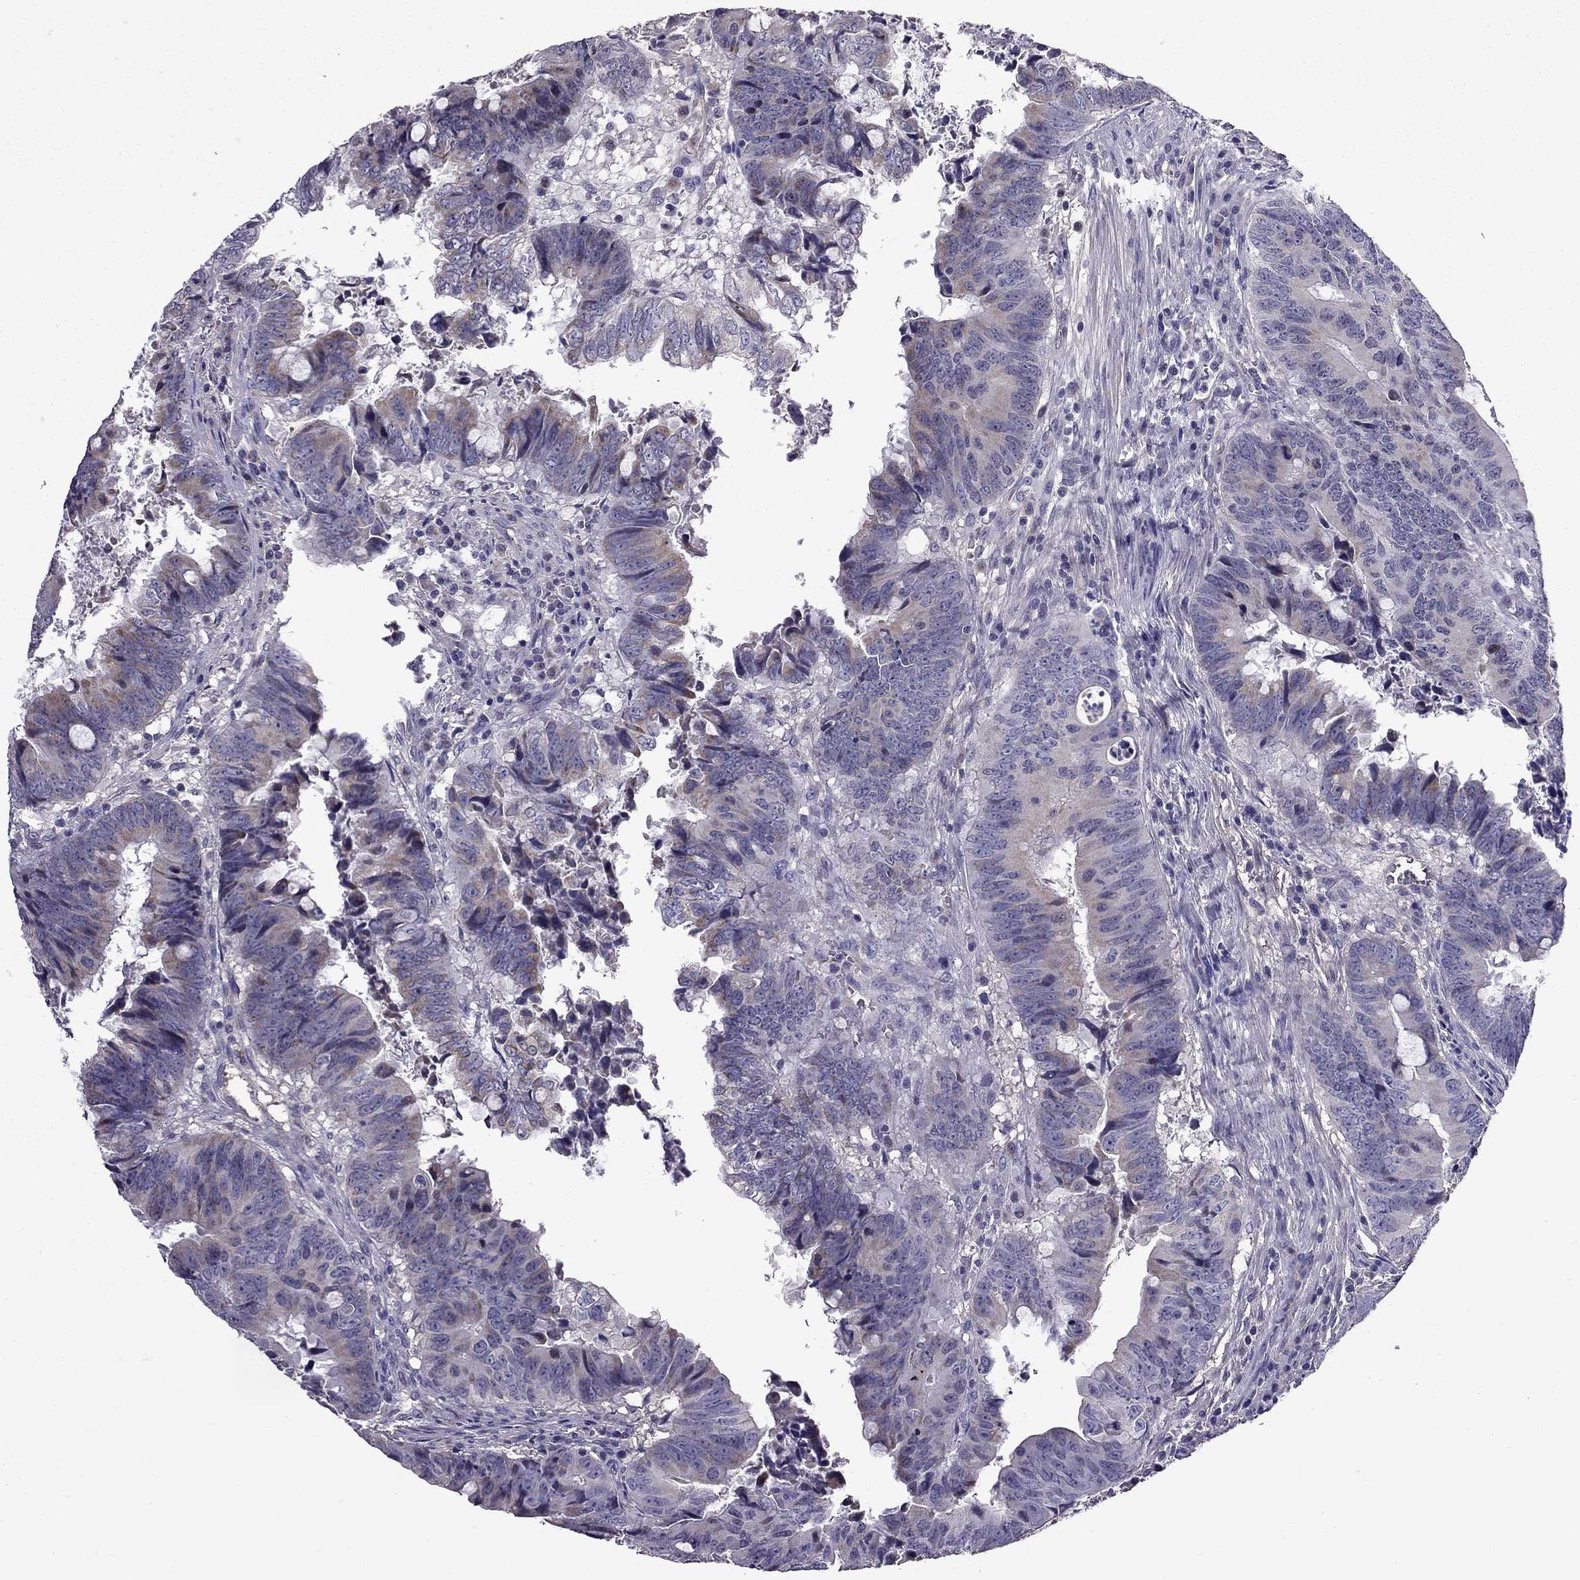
{"staining": {"intensity": "moderate", "quantity": "25%-75%", "location": "cytoplasmic/membranous"}, "tissue": "colorectal cancer", "cell_type": "Tumor cells", "image_type": "cancer", "snomed": [{"axis": "morphology", "description": "Adenocarcinoma, NOS"}, {"axis": "topography", "description": "Colon"}], "caption": "Brown immunohistochemical staining in adenocarcinoma (colorectal) demonstrates moderate cytoplasmic/membranous positivity in approximately 25%-75% of tumor cells.", "gene": "SLC6A2", "patient": {"sex": "female", "age": 82}}